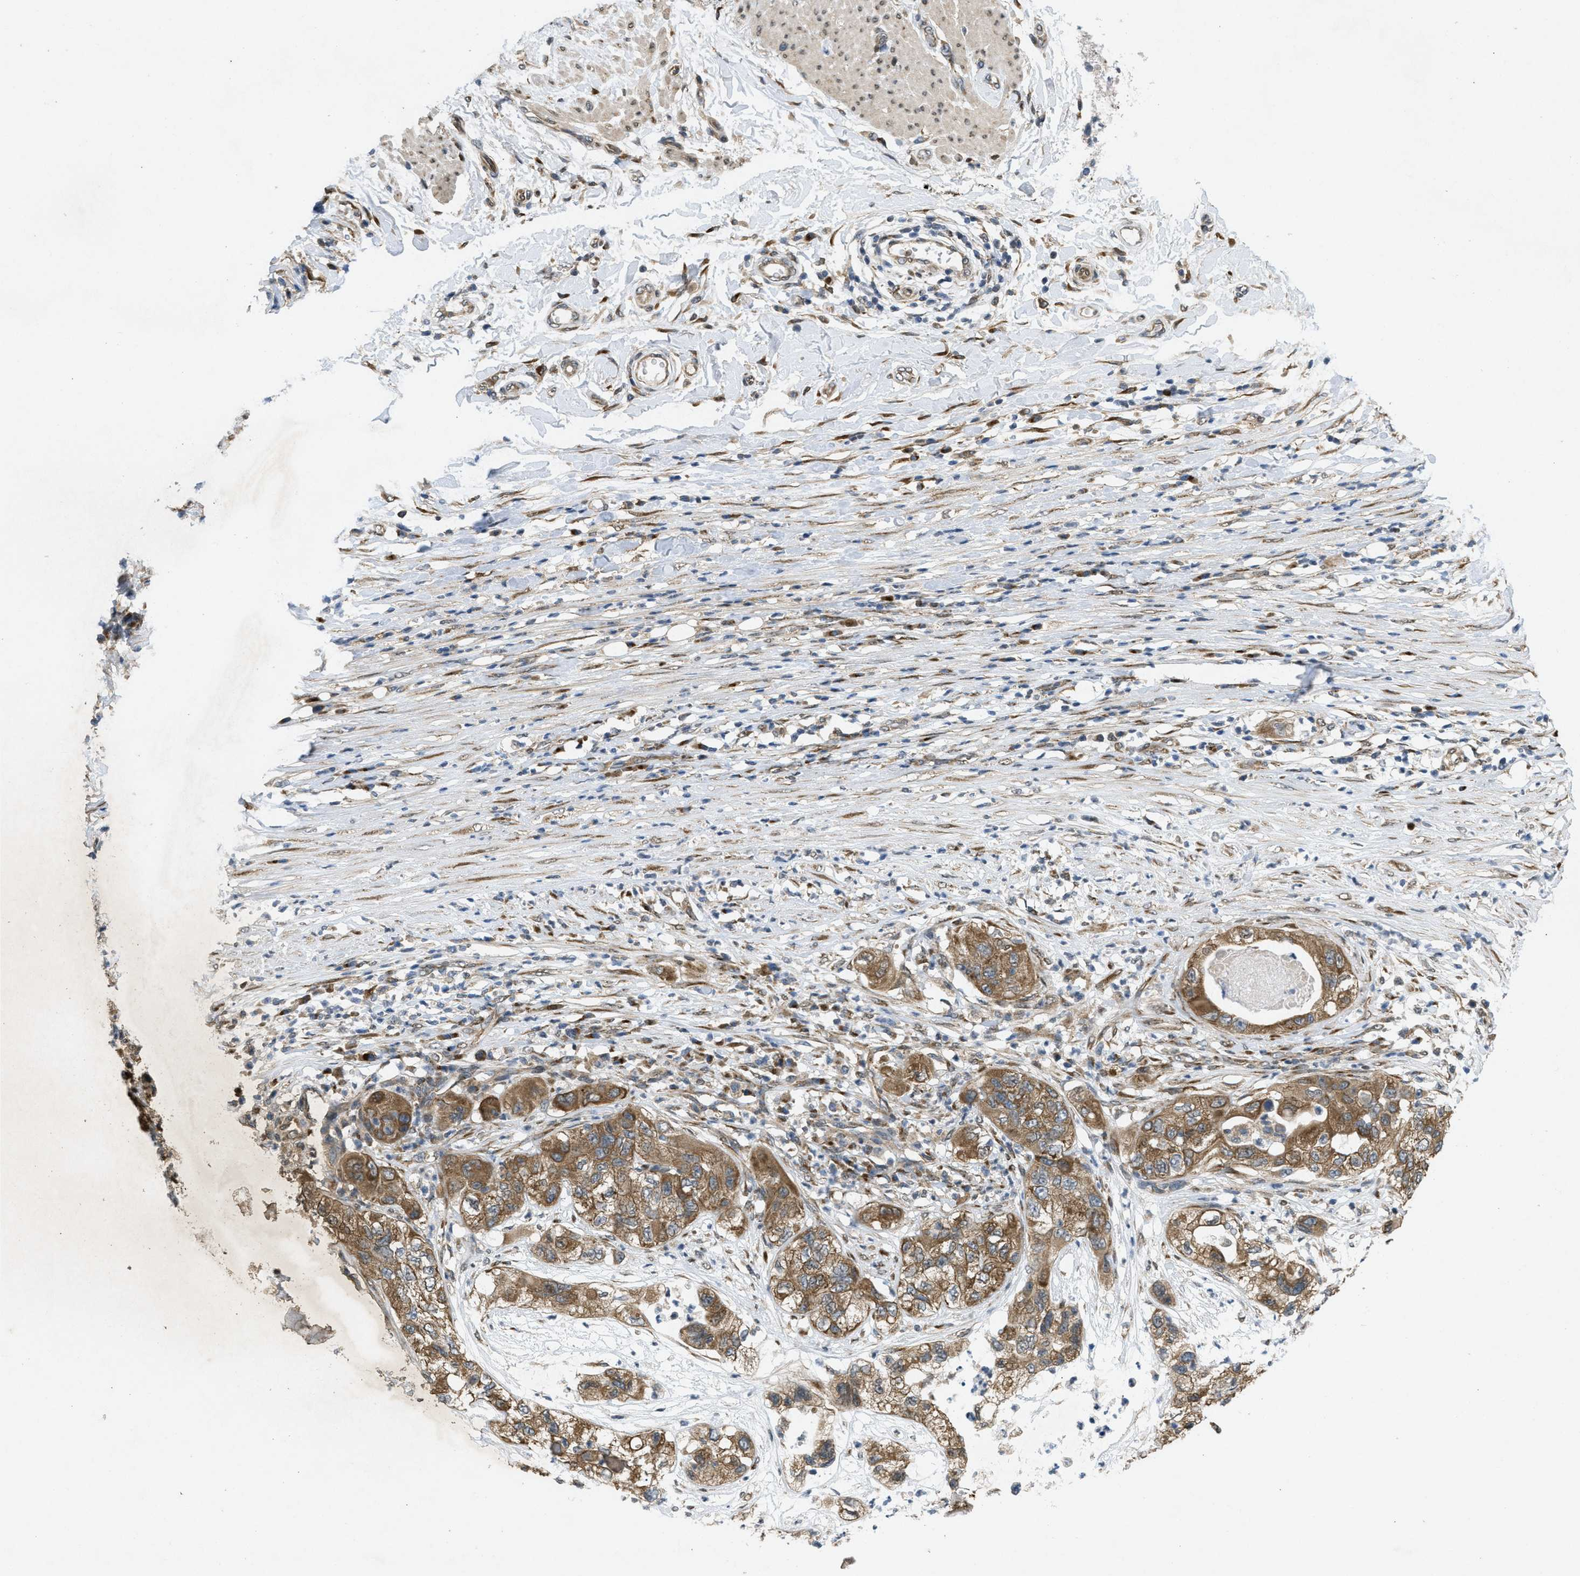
{"staining": {"intensity": "moderate", "quantity": ">75%", "location": "cytoplasmic/membranous"}, "tissue": "pancreatic cancer", "cell_type": "Tumor cells", "image_type": "cancer", "snomed": [{"axis": "morphology", "description": "Adenocarcinoma, NOS"}, {"axis": "topography", "description": "Pancreas"}], "caption": "A histopathology image of adenocarcinoma (pancreatic) stained for a protein exhibits moderate cytoplasmic/membranous brown staining in tumor cells.", "gene": "IFNLR1", "patient": {"sex": "female", "age": 78}}